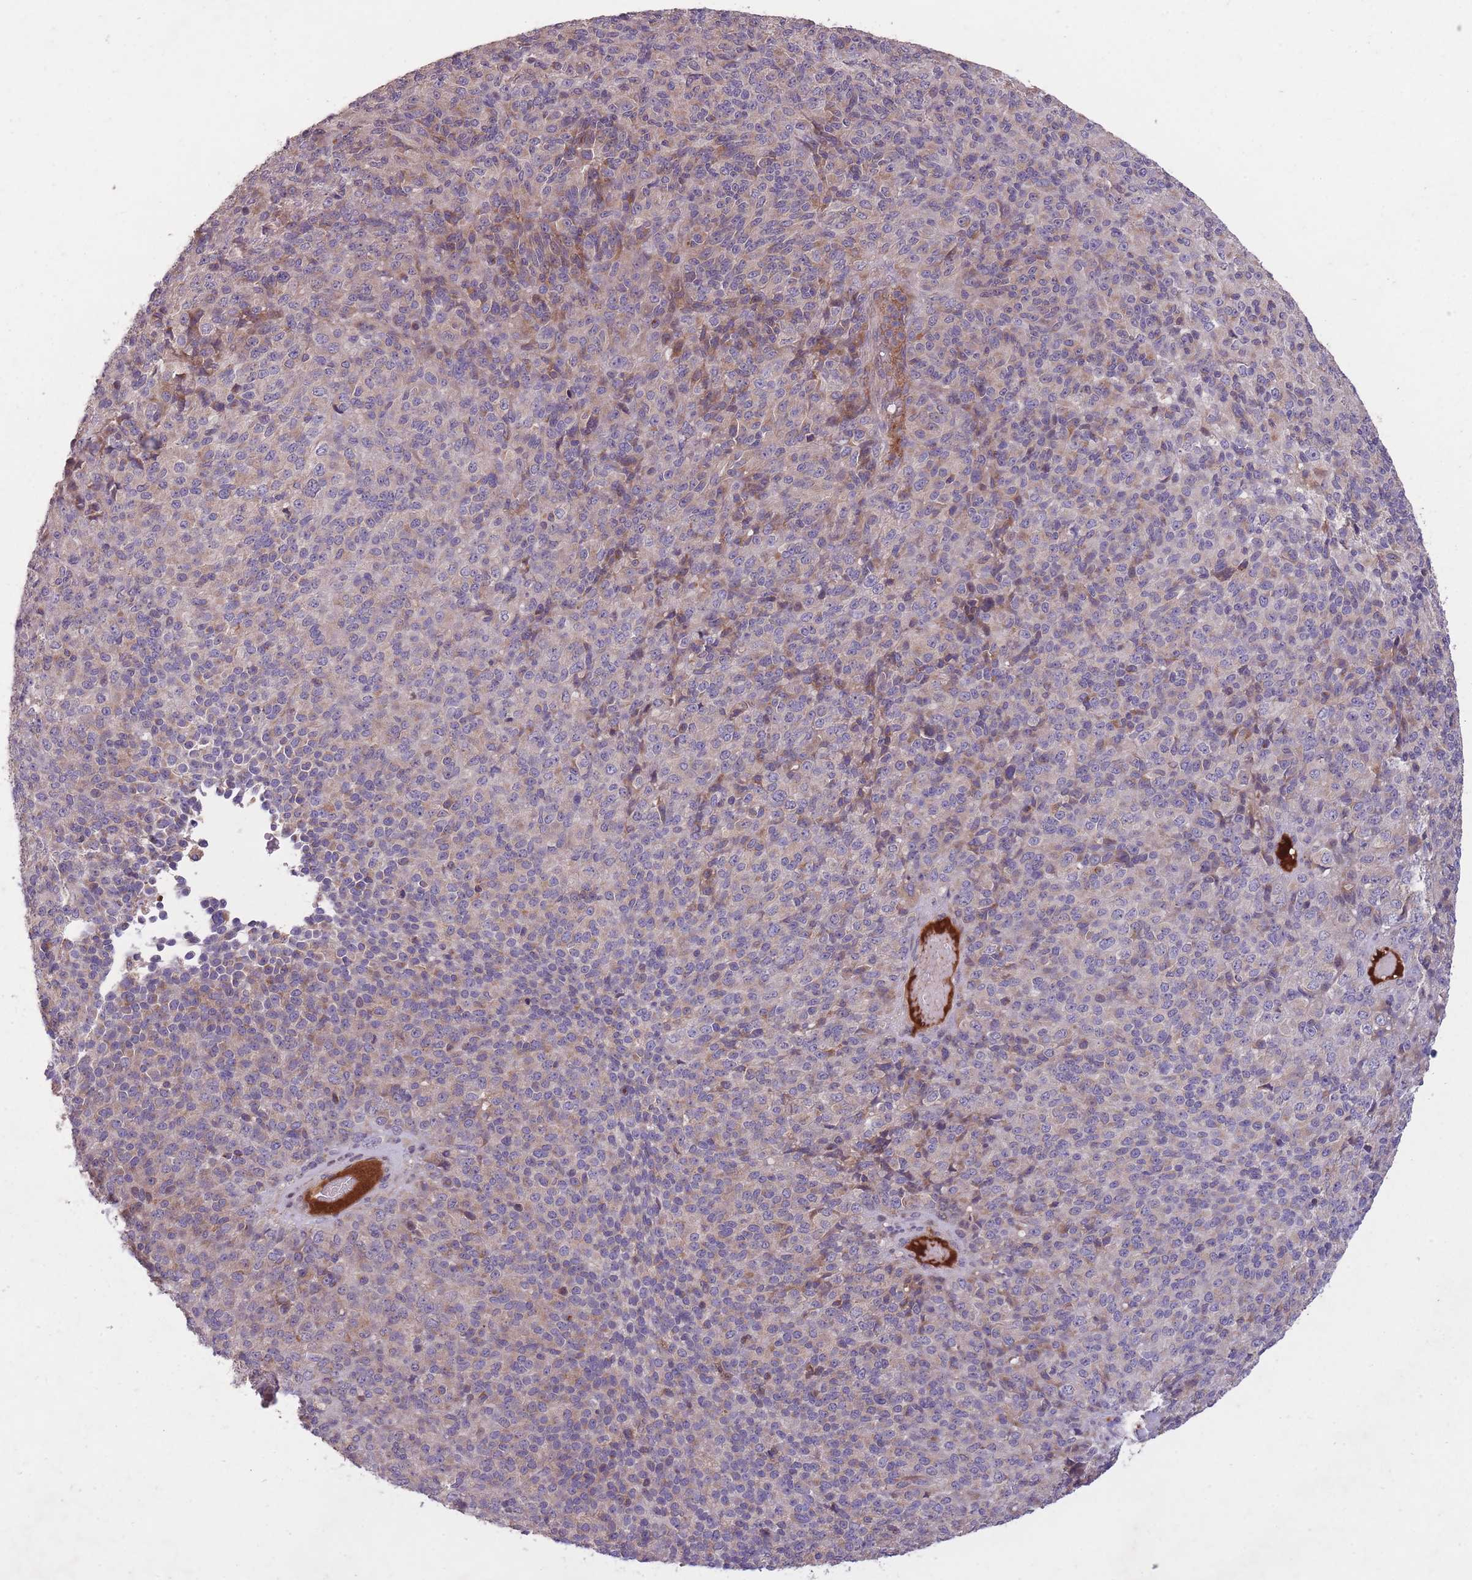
{"staining": {"intensity": "negative", "quantity": "none", "location": "none"}, "tissue": "melanoma", "cell_type": "Tumor cells", "image_type": "cancer", "snomed": [{"axis": "morphology", "description": "Malignant melanoma, Metastatic site"}, {"axis": "topography", "description": "Brain"}], "caption": "Melanoma was stained to show a protein in brown. There is no significant expression in tumor cells.", "gene": "OR2V2", "patient": {"sex": "female", "age": 56}}